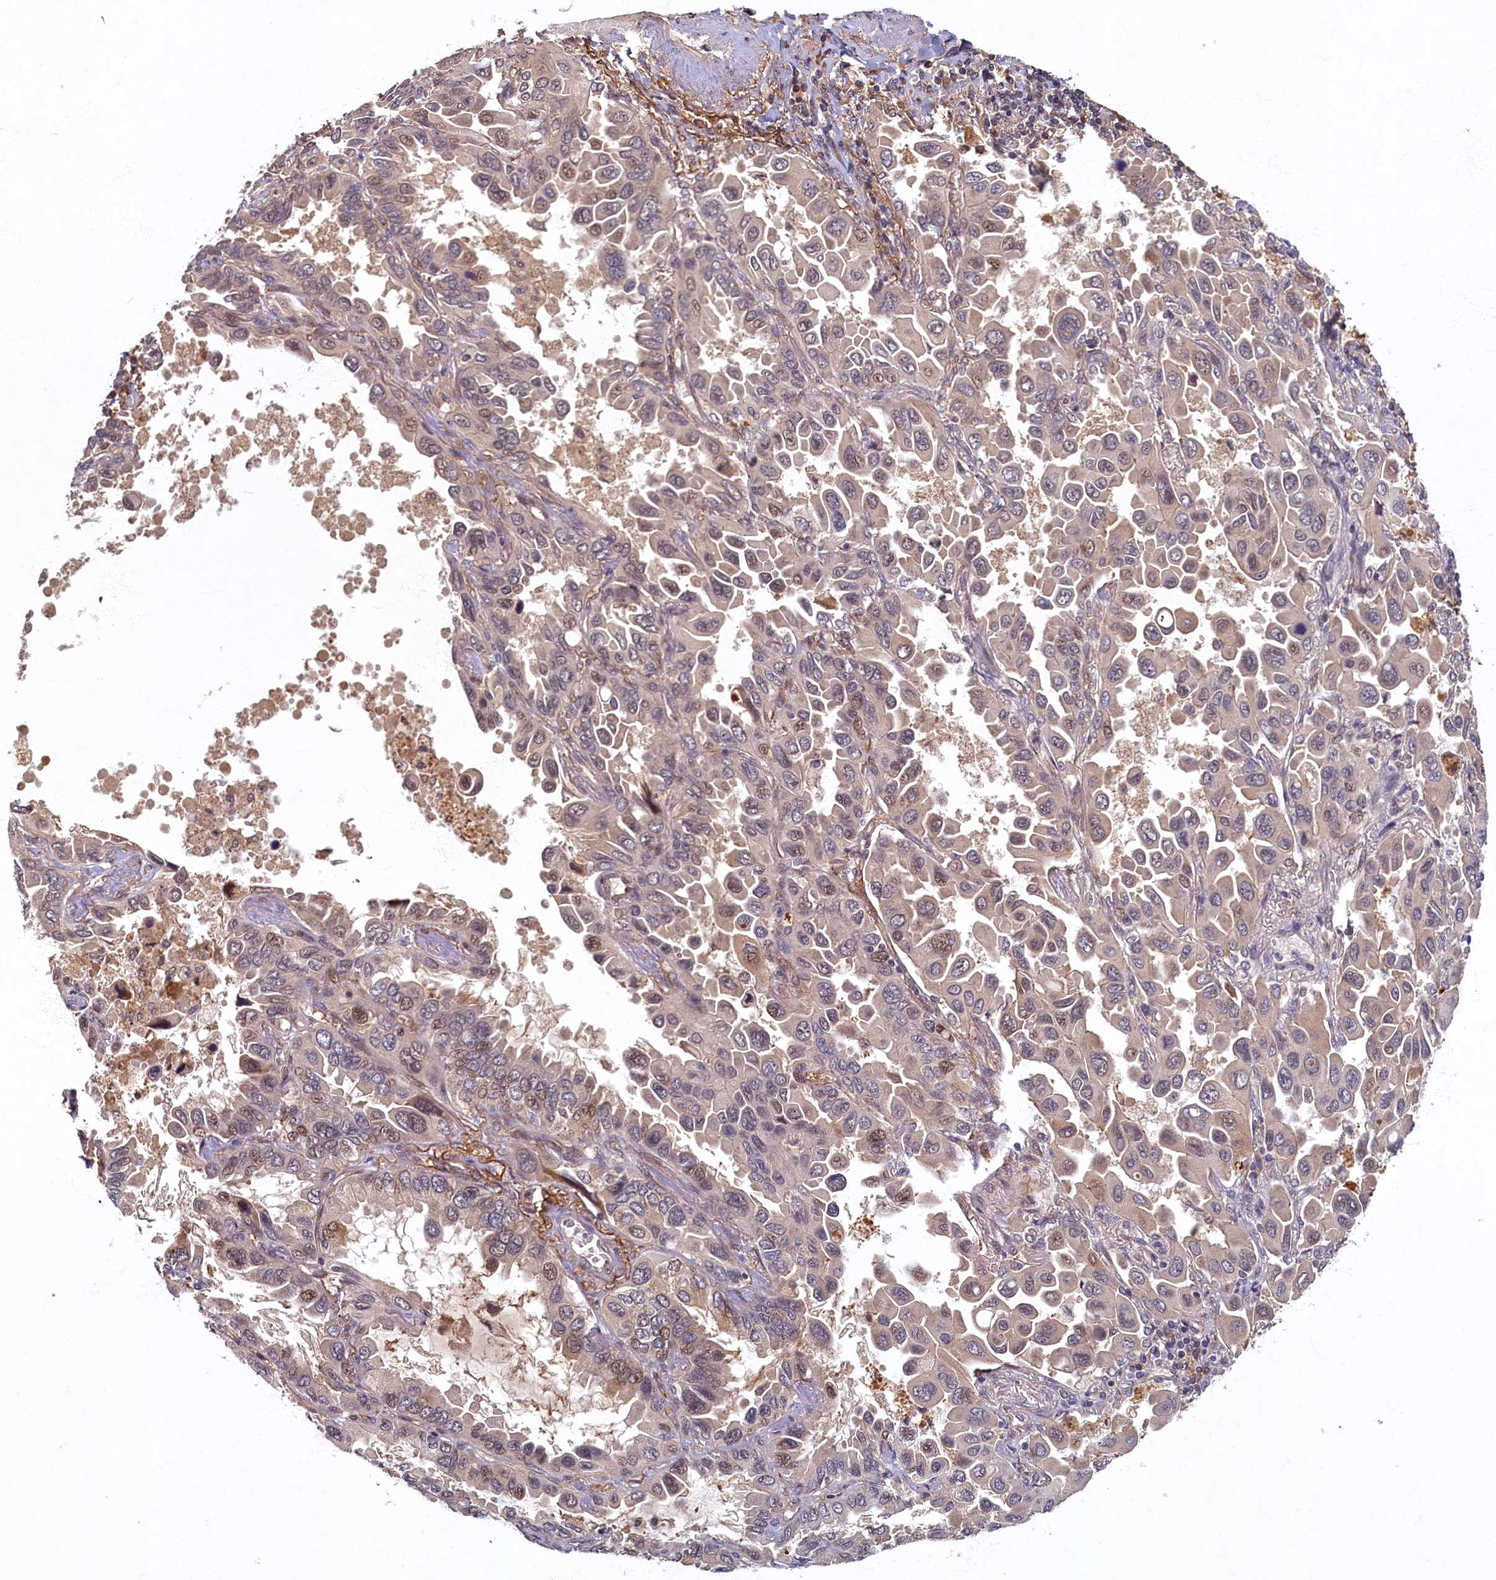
{"staining": {"intensity": "moderate", "quantity": "<25%", "location": "nuclear"}, "tissue": "lung cancer", "cell_type": "Tumor cells", "image_type": "cancer", "snomed": [{"axis": "morphology", "description": "Adenocarcinoma, NOS"}, {"axis": "topography", "description": "Lung"}], "caption": "Immunohistochemistry (IHC) (DAB (3,3'-diaminobenzidine)) staining of human adenocarcinoma (lung) displays moderate nuclear protein staining in approximately <25% of tumor cells.", "gene": "LCMT2", "patient": {"sex": "male", "age": 64}}